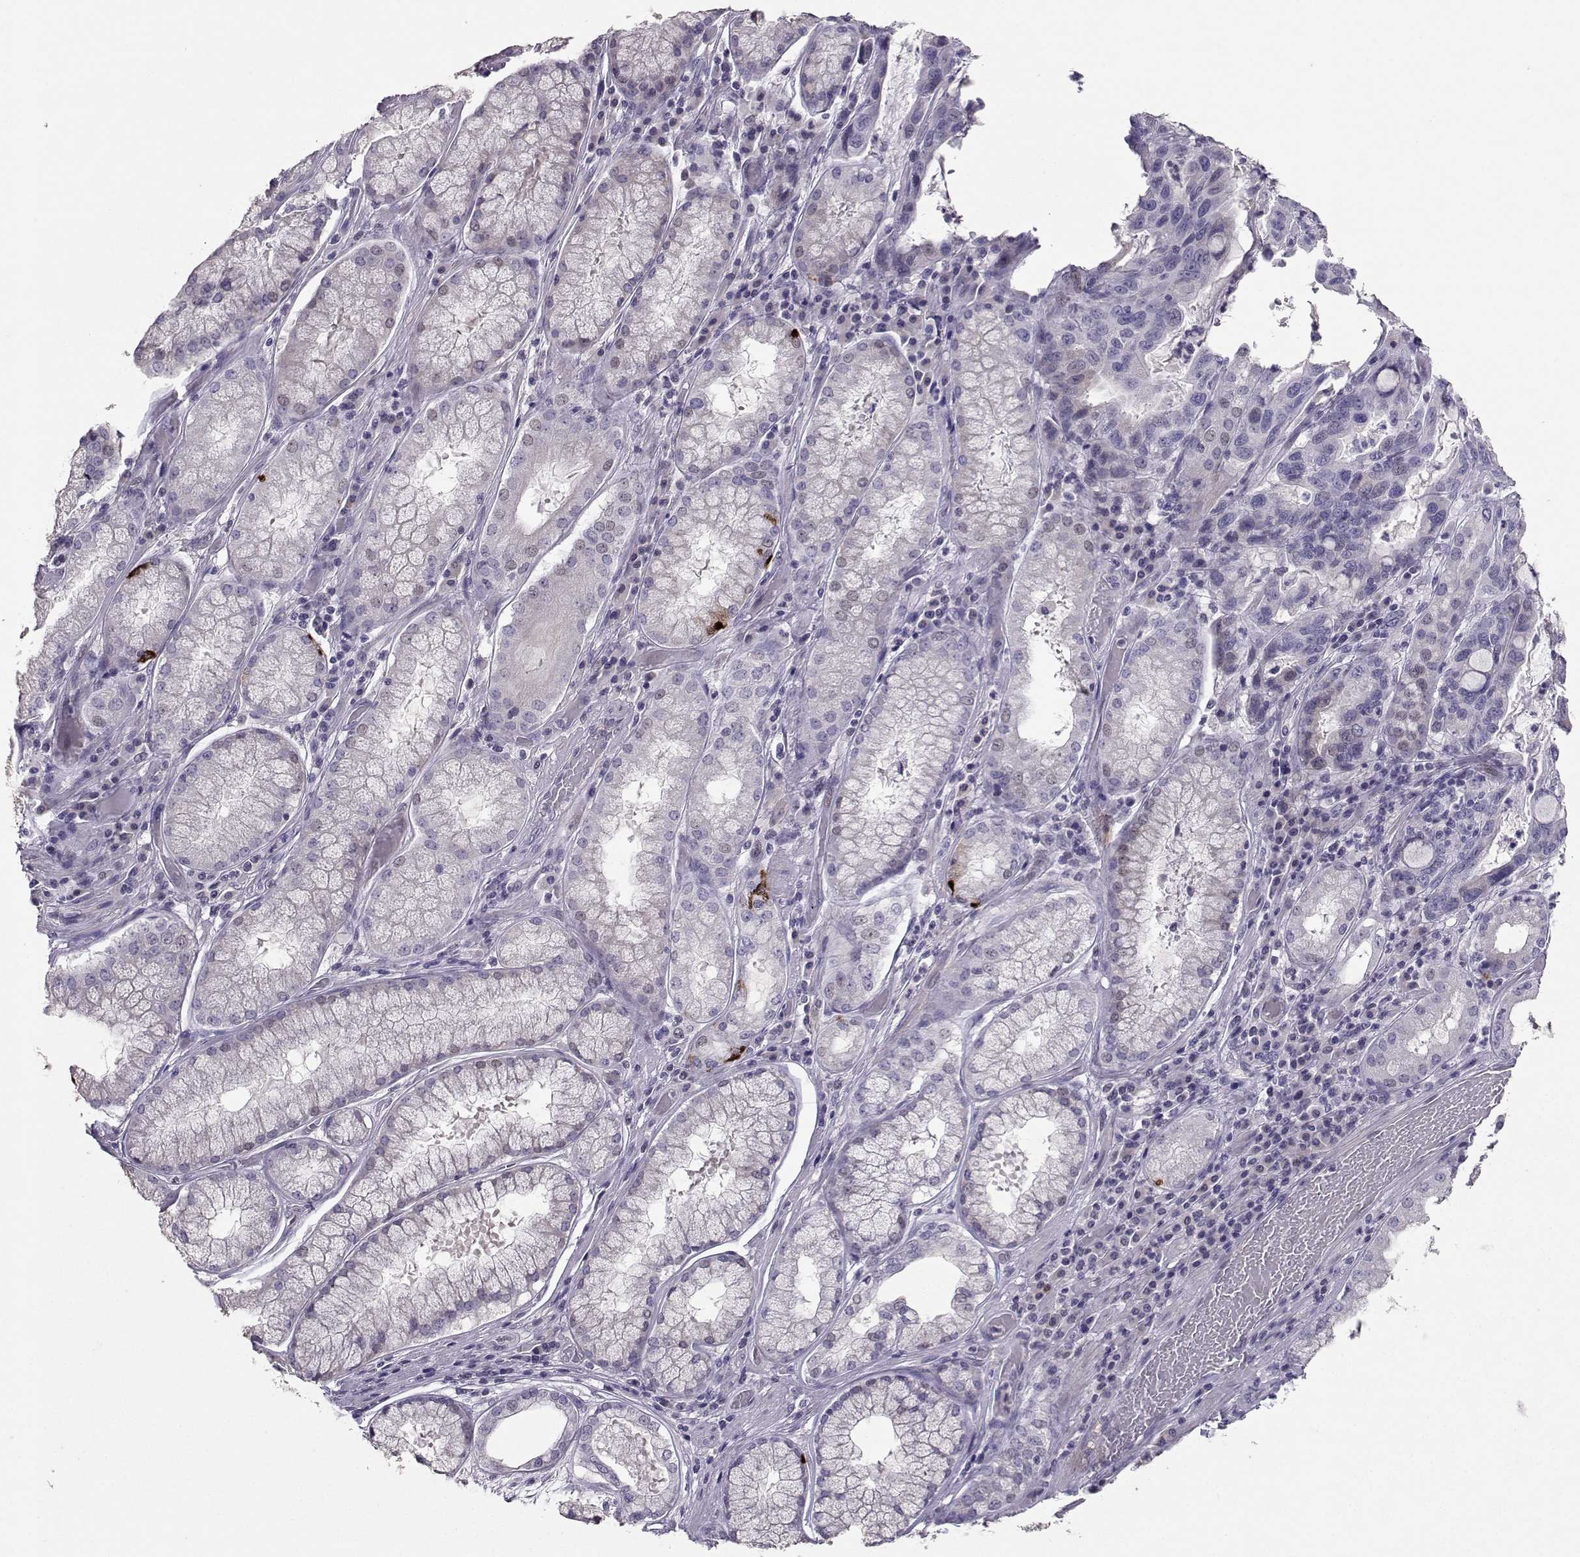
{"staining": {"intensity": "negative", "quantity": "none", "location": "none"}, "tissue": "stomach cancer", "cell_type": "Tumor cells", "image_type": "cancer", "snomed": [{"axis": "morphology", "description": "Adenocarcinoma, NOS"}, {"axis": "topography", "description": "Stomach, lower"}], "caption": "Adenocarcinoma (stomach) was stained to show a protein in brown. There is no significant positivity in tumor cells. (Immunohistochemistry, brightfield microscopy, high magnification).", "gene": "CARTPT", "patient": {"sex": "female", "age": 76}}